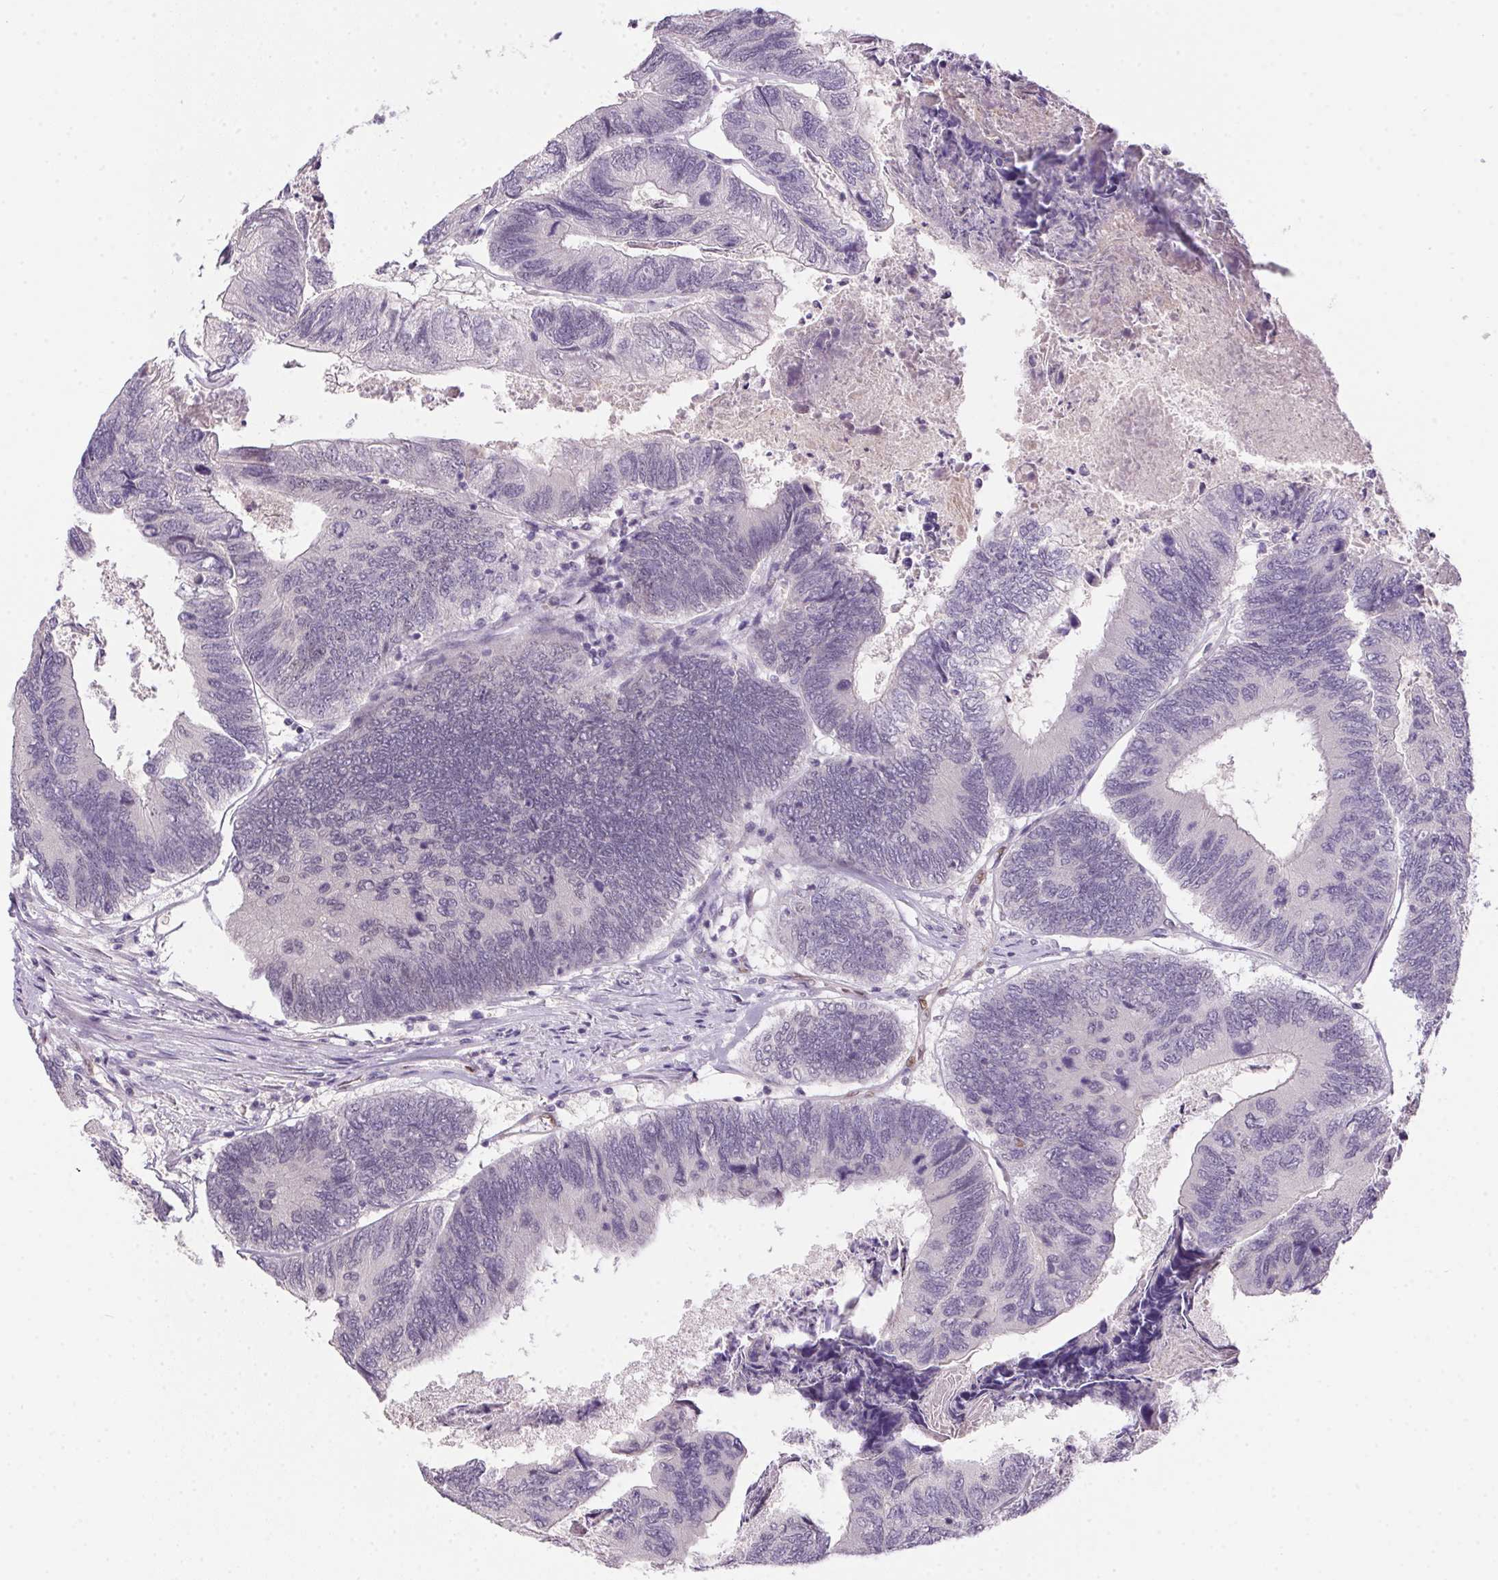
{"staining": {"intensity": "weak", "quantity": "<25%", "location": "nuclear"}, "tissue": "colorectal cancer", "cell_type": "Tumor cells", "image_type": "cancer", "snomed": [{"axis": "morphology", "description": "Adenocarcinoma, NOS"}, {"axis": "topography", "description": "Colon"}], "caption": "Immunohistochemical staining of human colorectal cancer (adenocarcinoma) shows no significant expression in tumor cells.", "gene": "SP9", "patient": {"sex": "female", "age": 67}}